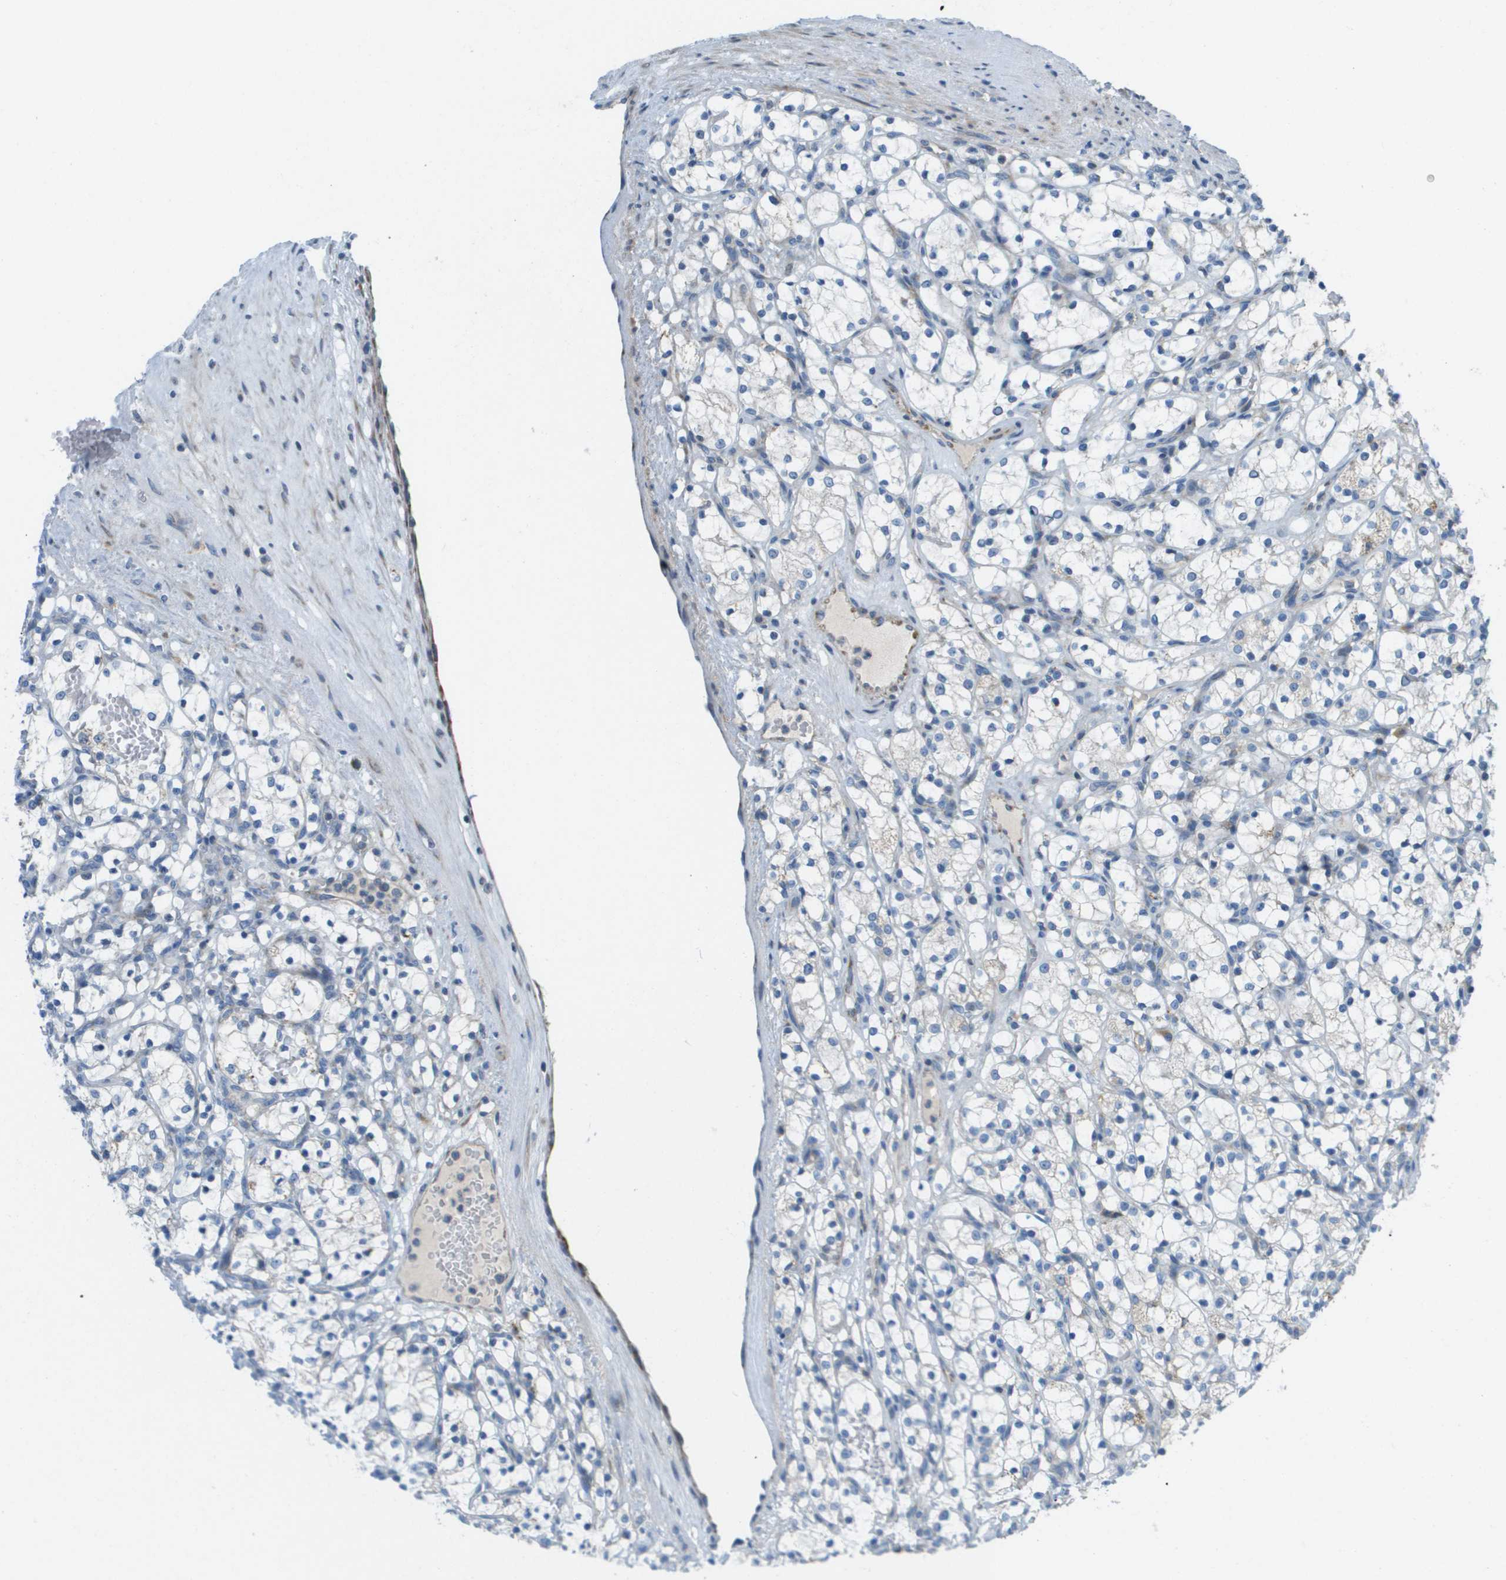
{"staining": {"intensity": "negative", "quantity": "none", "location": "none"}, "tissue": "renal cancer", "cell_type": "Tumor cells", "image_type": "cancer", "snomed": [{"axis": "morphology", "description": "Adenocarcinoma, NOS"}, {"axis": "topography", "description": "Kidney"}], "caption": "An immunohistochemistry (IHC) image of renal cancer (adenocarcinoma) is shown. There is no staining in tumor cells of renal cancer (adenocarcinoma).", "gene": "GALNT6", "patient": {"sex": "female", "age": 69}}